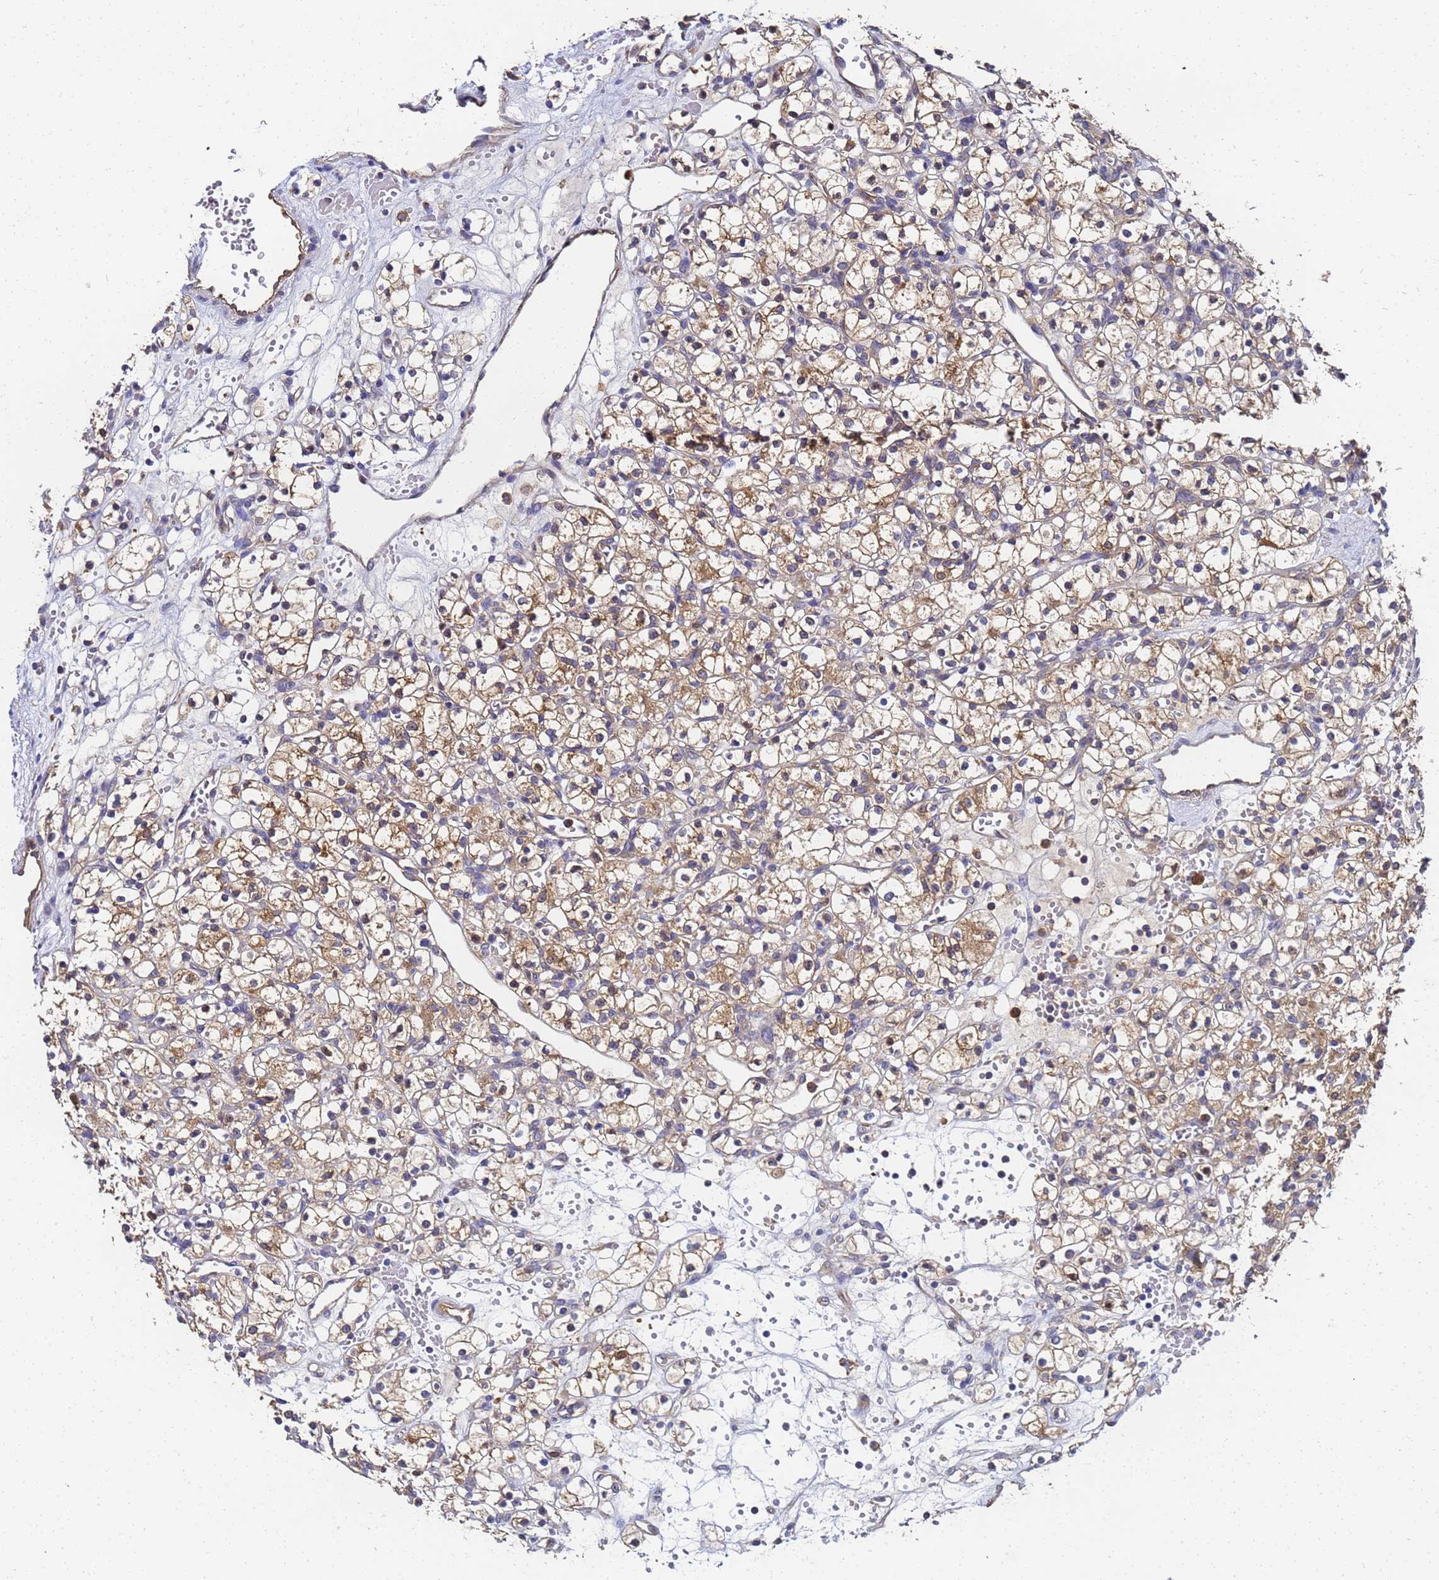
{"staining": {"intensity": "weak", "quantity": ">75%", "location": "cytoplasmic/membranous"}, "tissue": "renal cancer", "cell_type": "Tumor cells", "image_type": "cancer", "snomed": [{"axis": "morphology", "description": "Adenocarcinoma, NOS"}, {"axis": "topography", "description": "Kidney"}], "caption": "Tumor cells display weak cytoplasmic/membranous expression in approximately >75% of cells in renal cancer.", "gene": "NME1-NME2", "patient": {"sex": "female", "age": 59}}